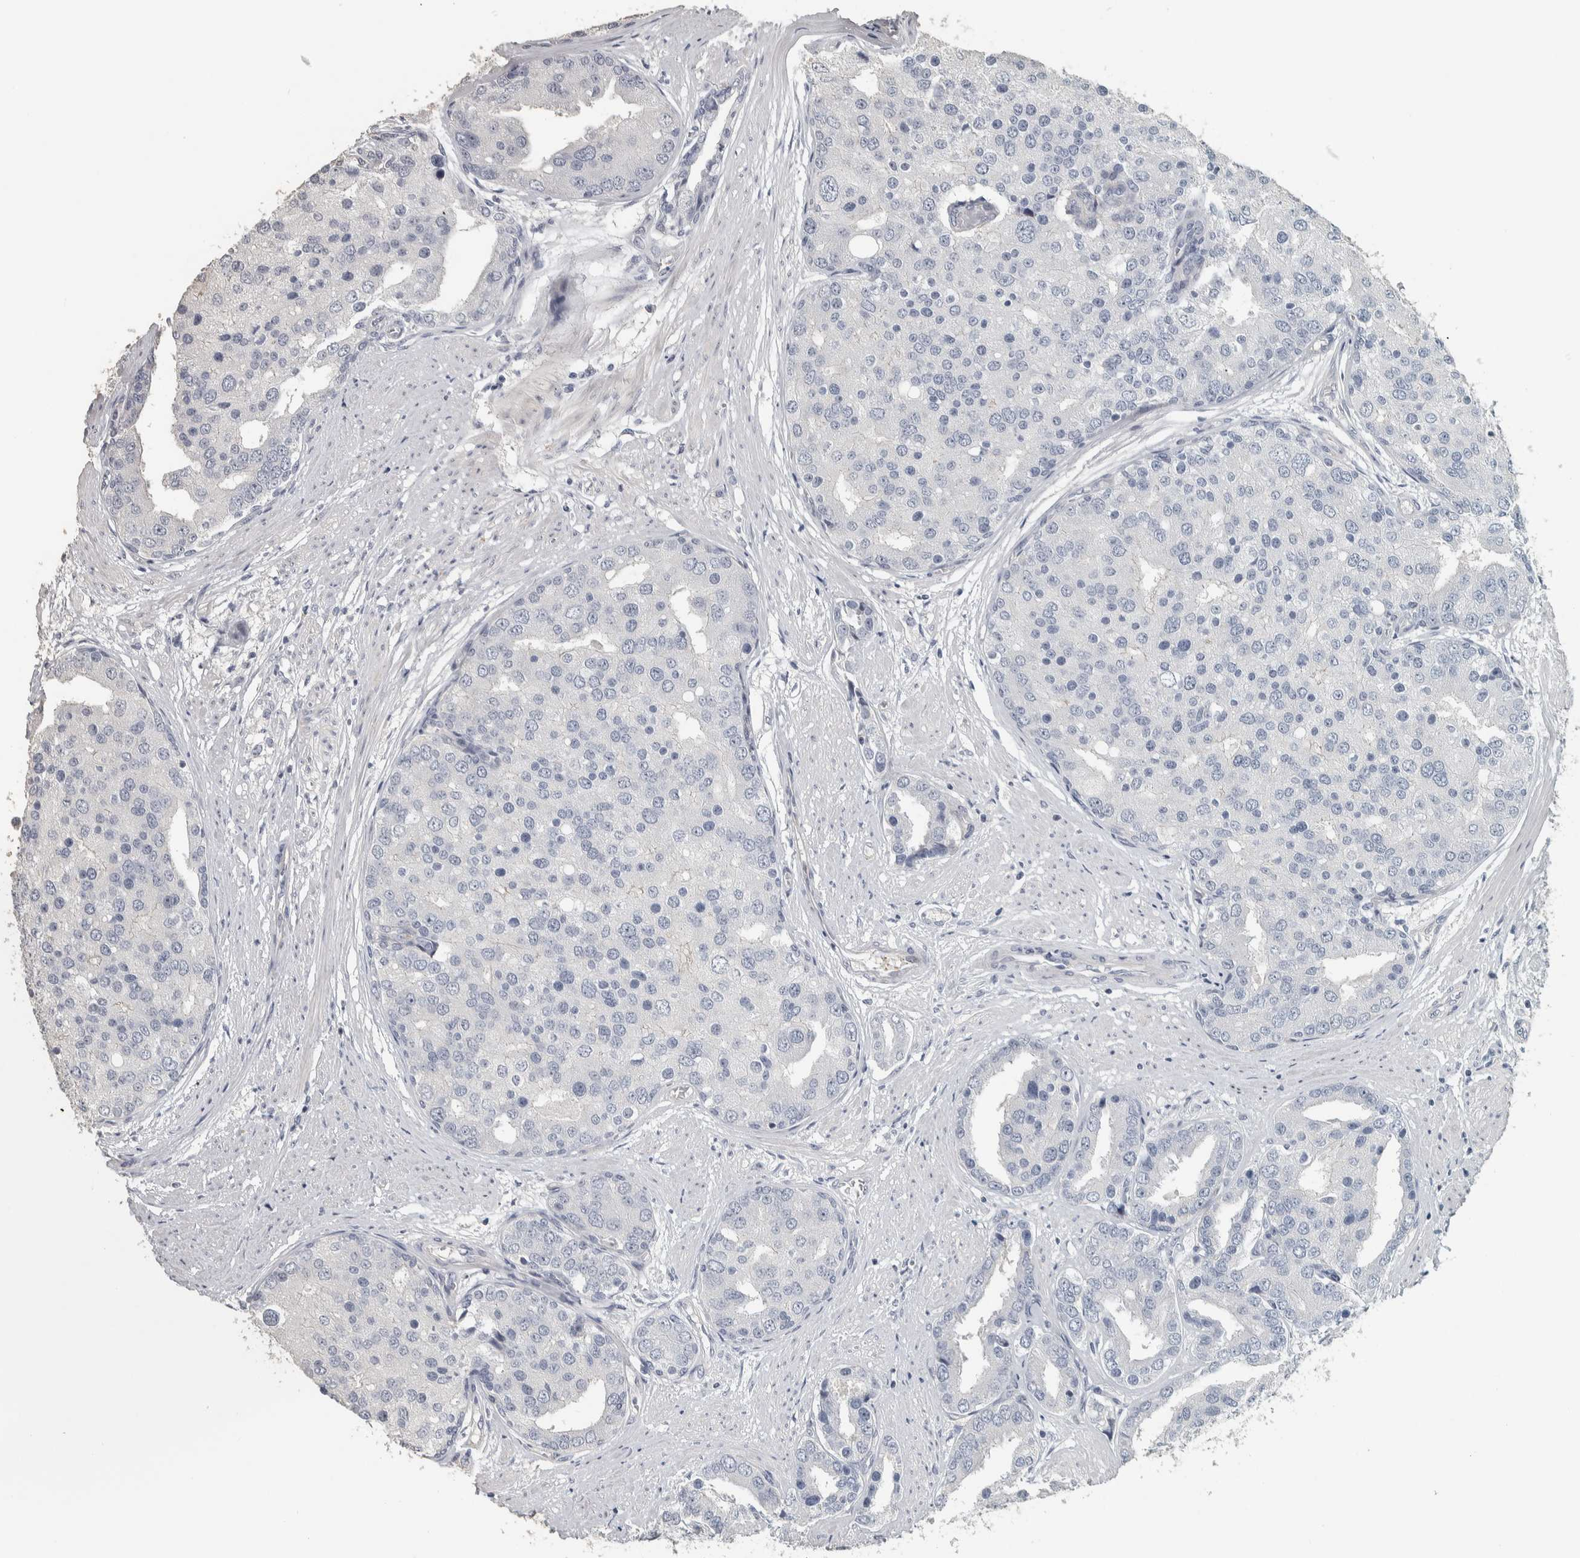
{"staining": {"intensity": "negative", "quantity": "none", "location": "none"}, "tissue": "prostate cancer", "cell_type": "Tumor cells", "image_type": "cancer", "snomed": [{"axis": "morphology", "description": "Adenocarcinoma, High grade"}, {"axis": "topography", "description": "Prostate"}], "caption": "High power microscopy photomicrograph of an IHC photomicrograph of prostate high-grade adenocarcinoma, revealing no significant expression in tumor cells.", "gene": "DCAF10", "patient": {"sex": "male", "age": 50}}